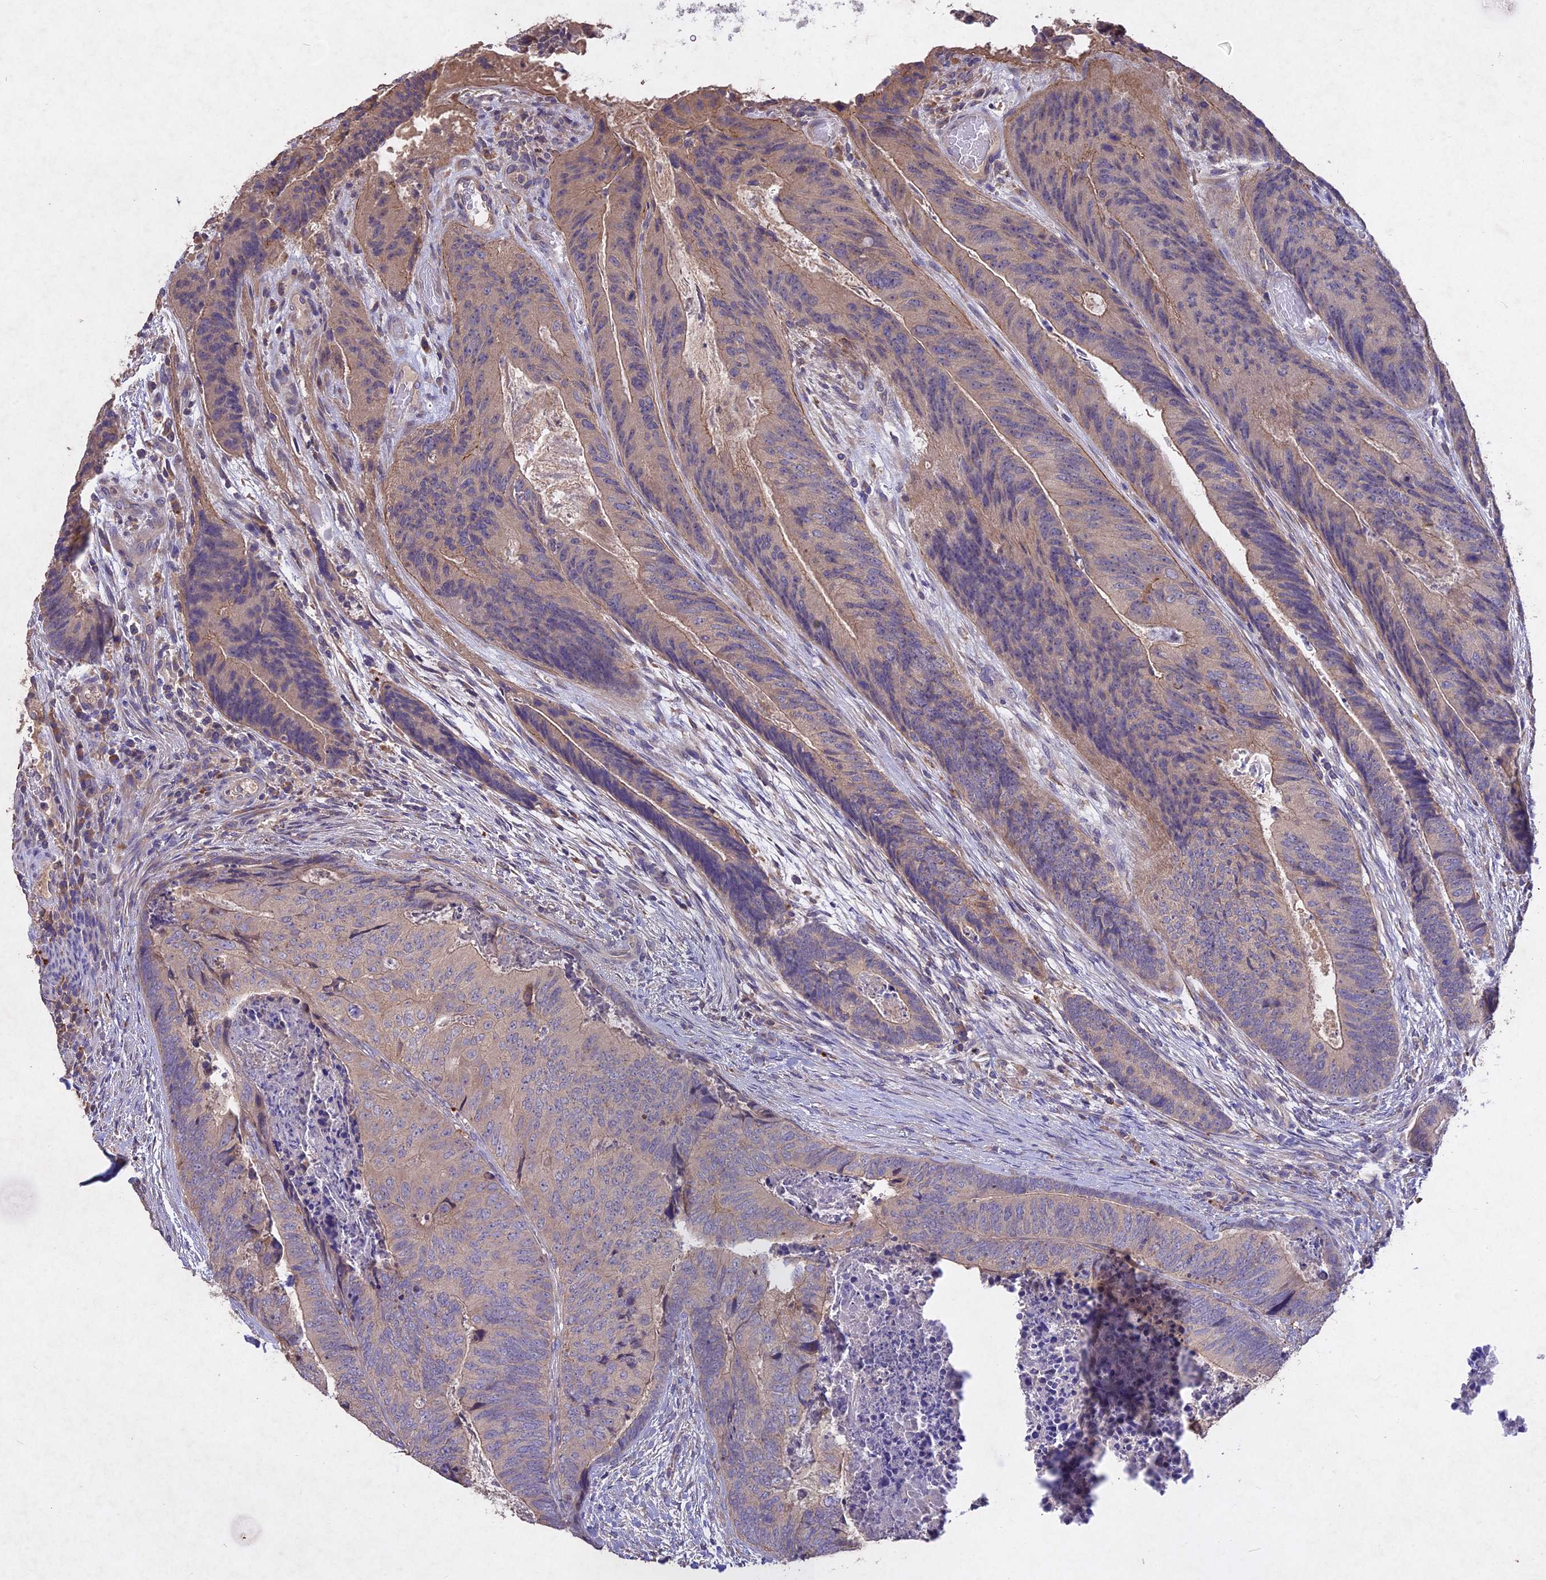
{"staining": {"intensity": "weak", "quantity": "<25%", "location": "cytoplasmic/membranous"}, "tissue": "colorectal cancer", "cell_type": "Tumor cells", "image_type": "cancer", "snomed": [{"axis": "morphology", "description": "Adenocarcinoma, NOS"}, {"axis": "topography", "description": "Colon"}], "caption": "Immunohistochemistry micrograph of neoplastic tissue: adenocarcinoma (colorectal) stained with DAB (3,3'-diaminobenzidine) demonstrates no significant protein staining in tumor cells.", "gene": "SLC26A4", "patient": {"sex": "female", "age": 67}}